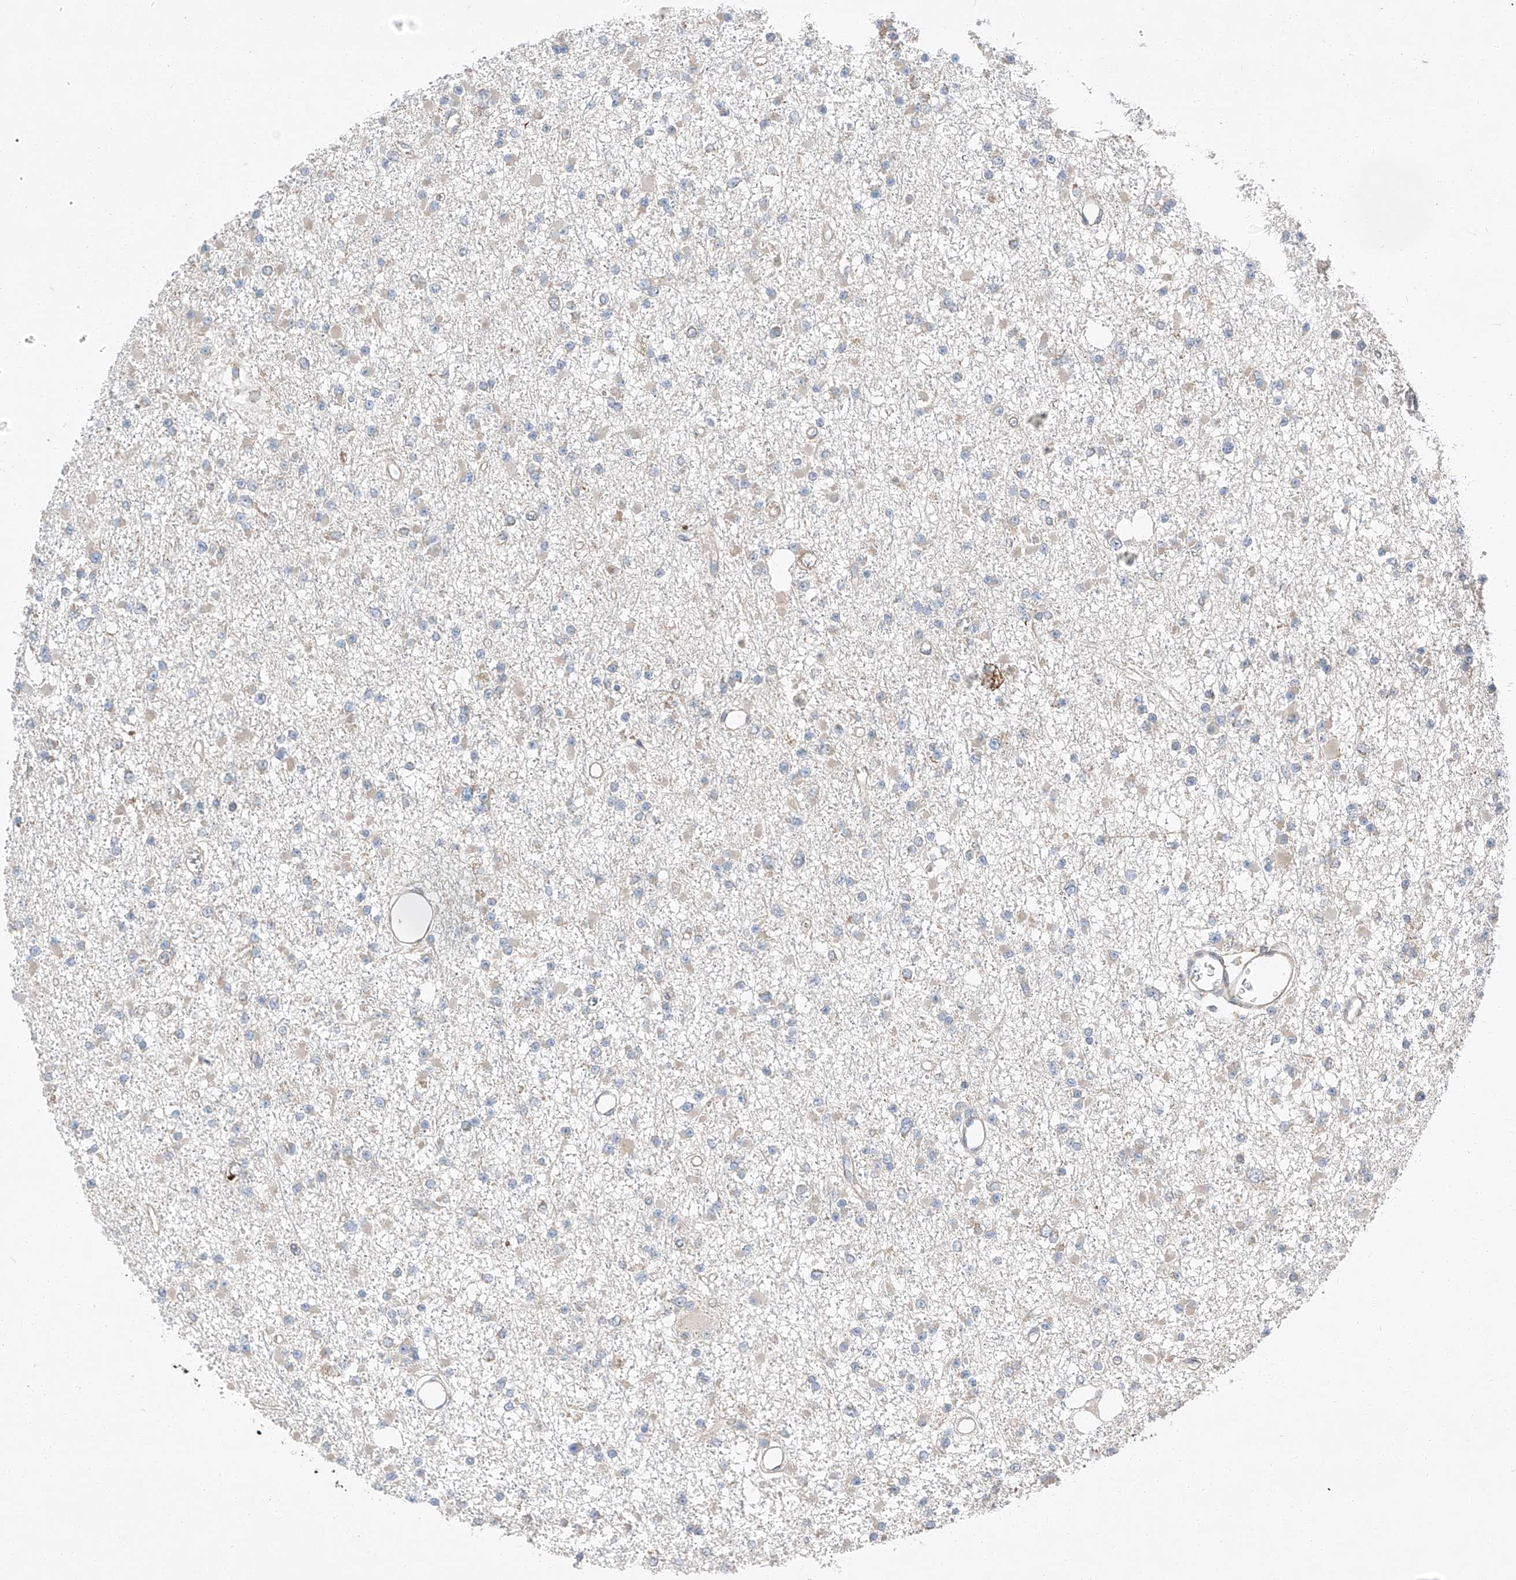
{"staining": {"intensity": "negative", "quantity": "none", "location": "none"}, "tissue": "glioma", "cell_type": "Tumor cells", "image_type": "cancer", "snomed": [{"axis": "morphology", "description": "Glioma, malignant, Low grade"}, {"axis": "topography", "description": "Brain"}], "caption": "The histopathology image displays no staining of tumor cells in glioma.", "gene": "ZC3H15", "patient": {"sex": "female", "age": 22}}